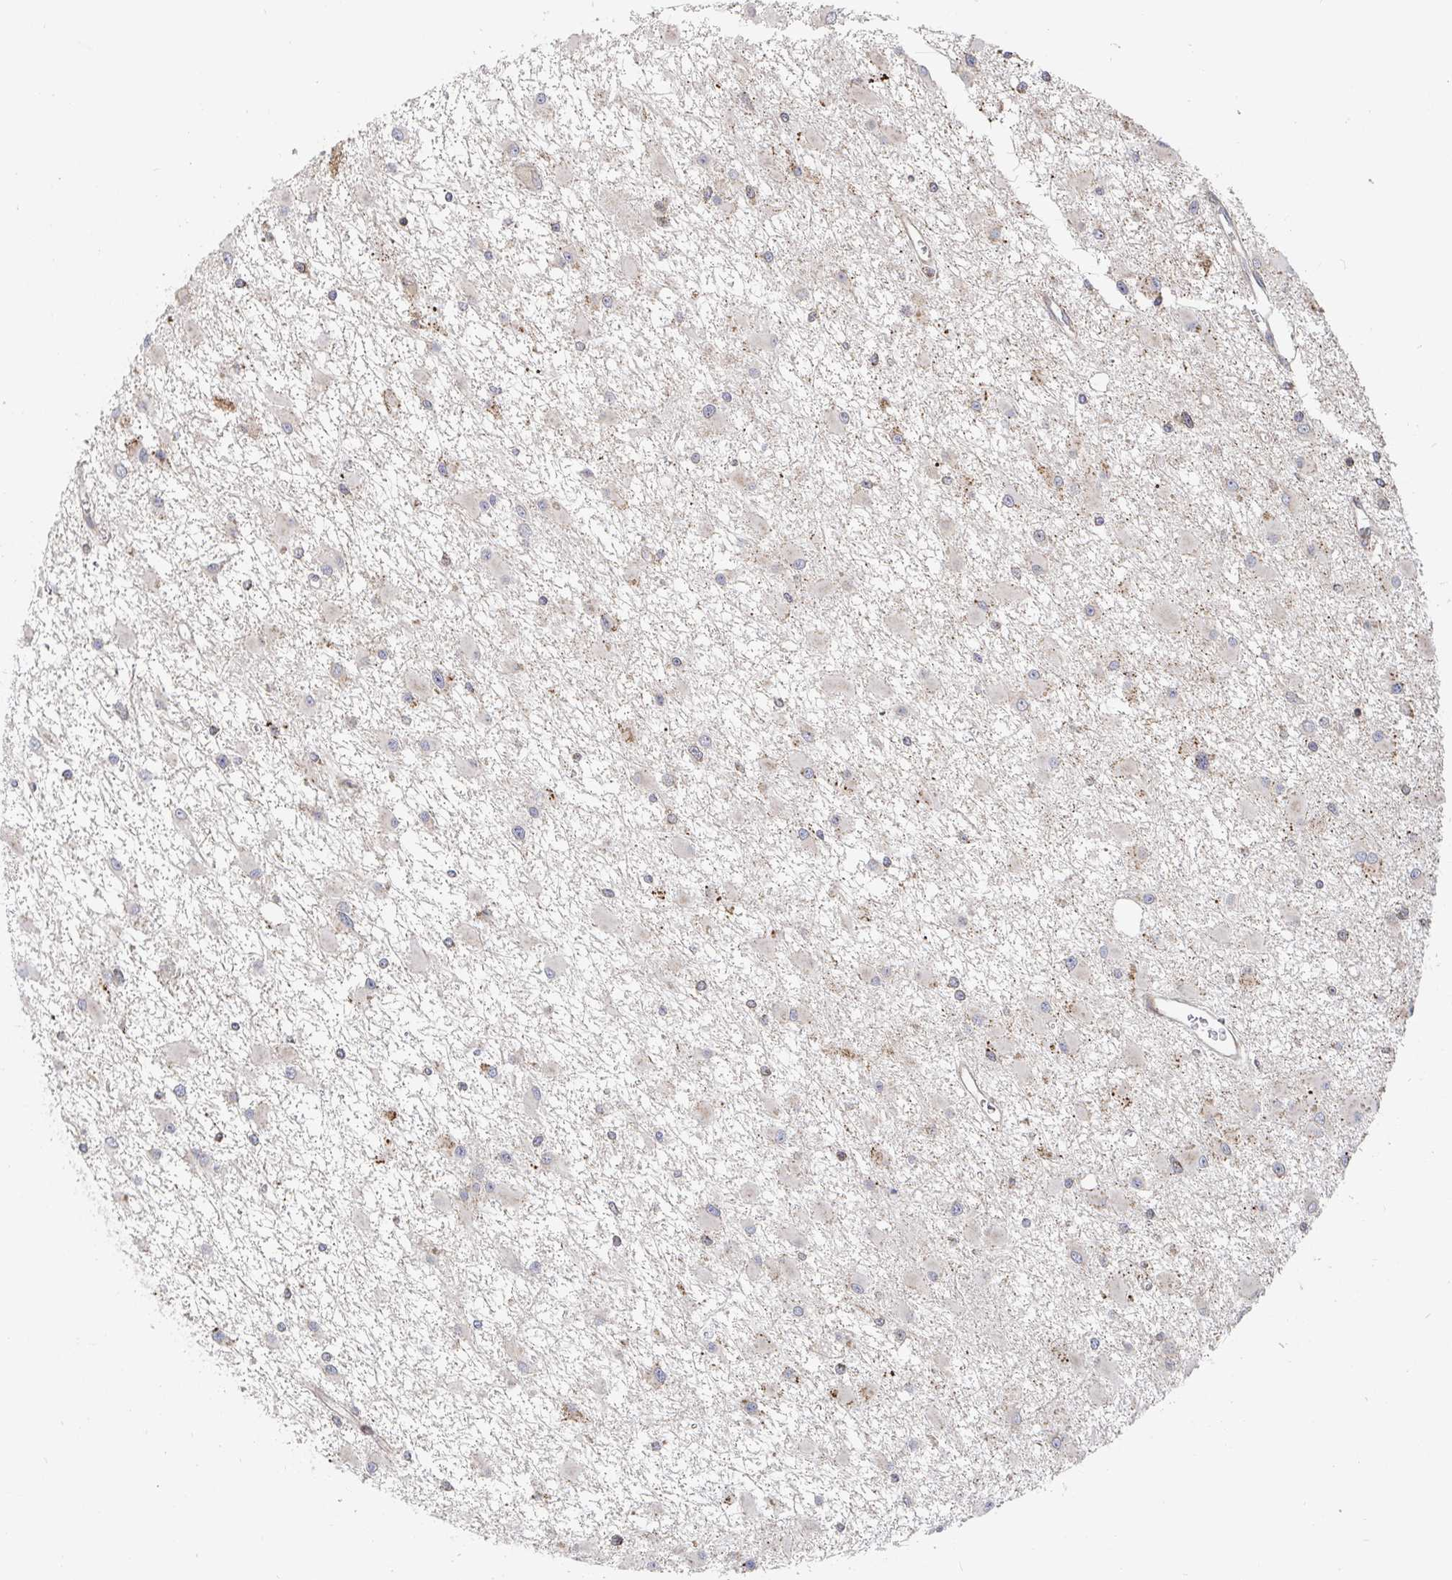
{"staining": {"intensity": "moderate", "quantity": "25%-75%", "location": "cytoplasmic/membranous"}, "tissue": "glioma", "cell_type": "Tumor cells", "image_type": "cancer", "snomed": [{"axis": "morphology", "description": "Glioma, malignant, High grade"}, {"axis": "topography", "description": "Brain"}], "caption": "Immunohistochemistry staining of glioma, which exhibits medium levels of moderate cytoplasmic/membranous expression in about 25%-75% of tumor cells indicating moderate cytoplasmic/membranous protein positivity. The staining was performed using DAB (brown) for protein detection and nuclei were counterstained in hematoxylin (blue).", "gene": "STARD8", "patient": {"sex": "male", "age": 54}}